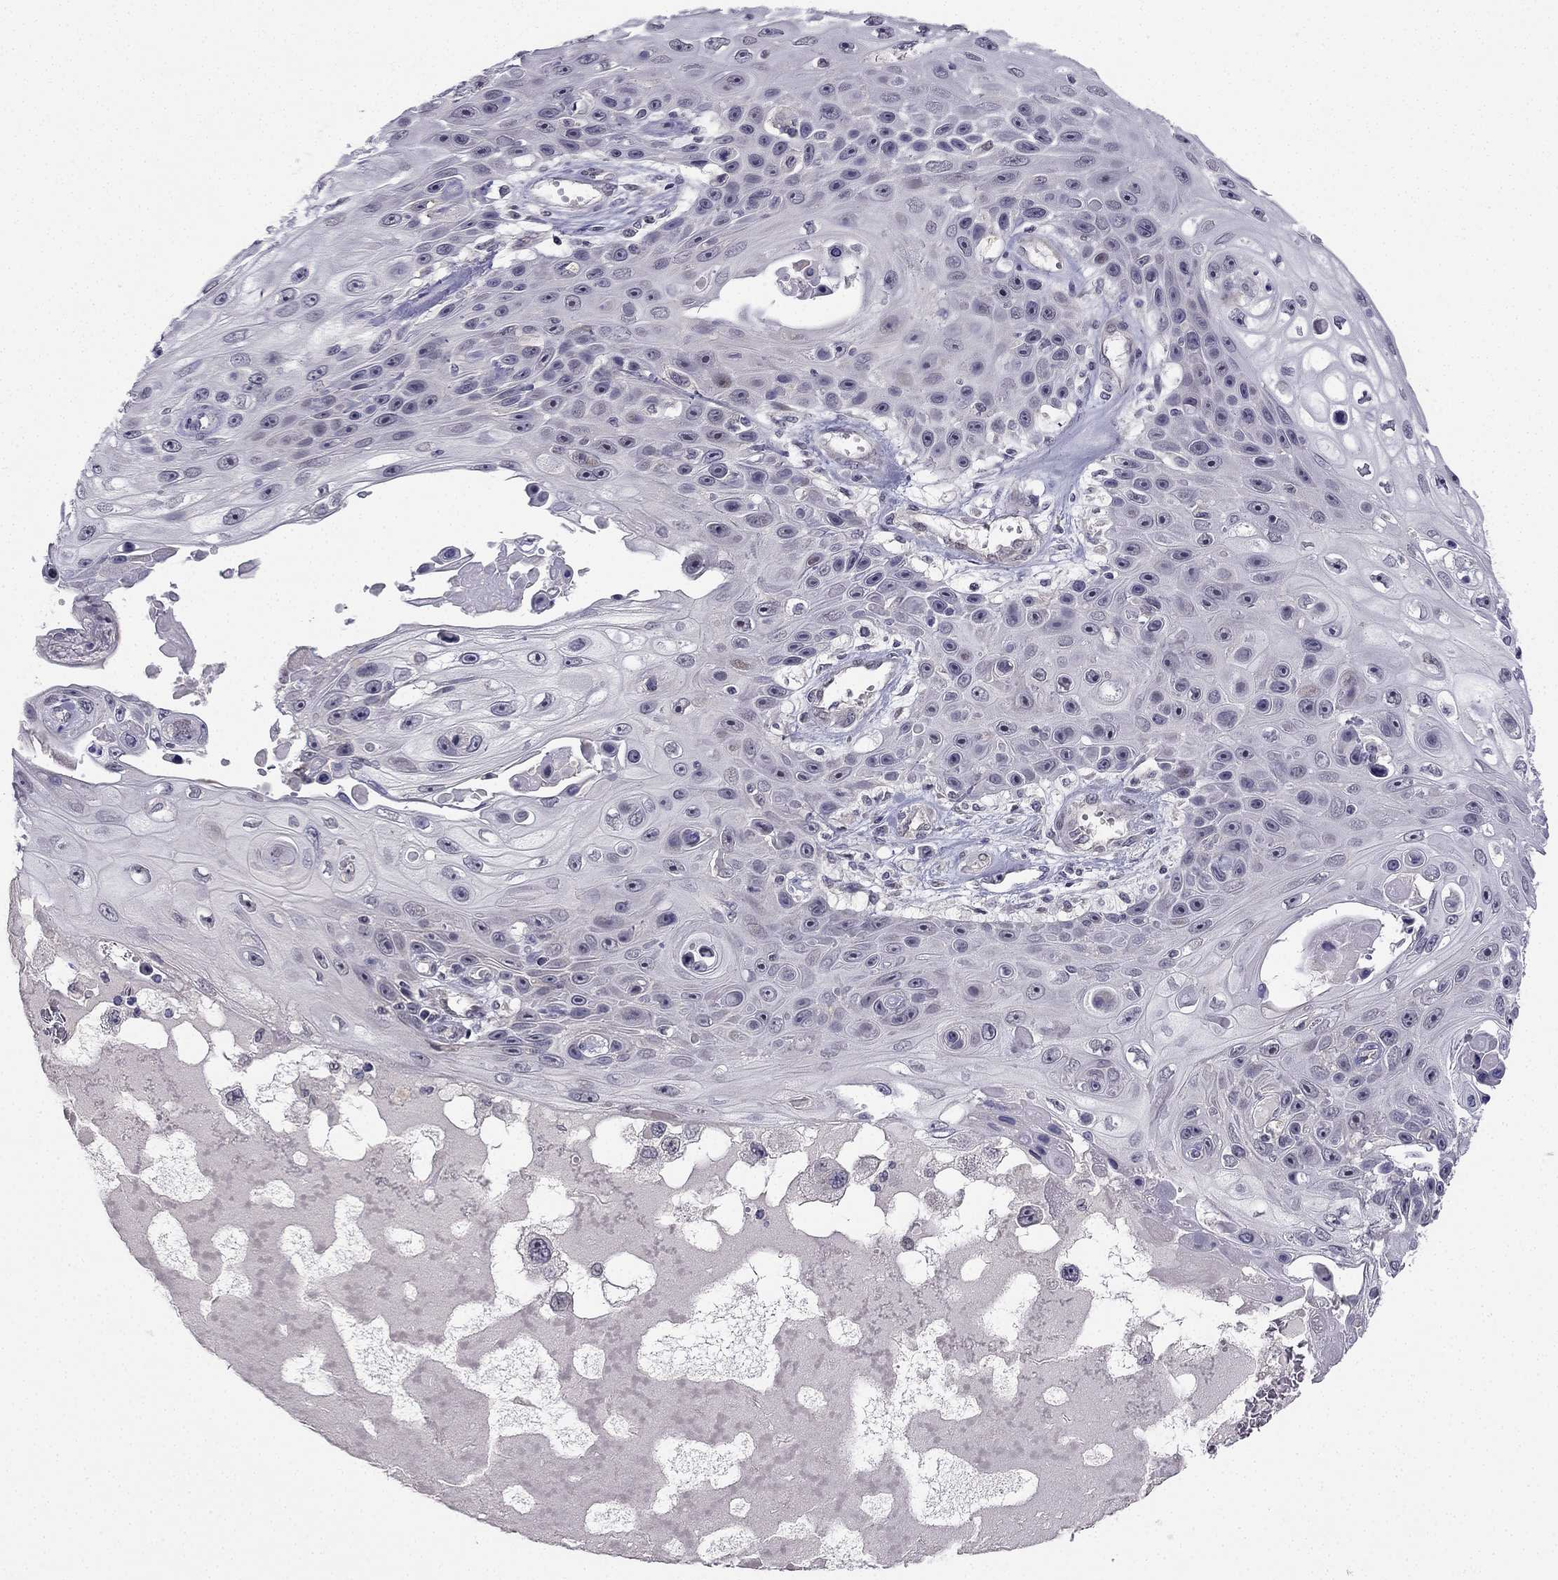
{"staining": {"intensity": "negative", "quantity": "none", "location": "none"}, "tissue": "skin cancer", "cell_type": "Tumor cells", "image_type": "cancer", "snomed": [{"axis": "morphology", "description": "Squamous cell carcinoma, NOS"}, {"axis": "topography", "description": "Skin"}], "caption": "Micrograph shows no significant protein positivity in tumor cells of skin squamous cell carcinoma.", "gene": "CHST8", "patient": {"sex": "male", "age": 82}}